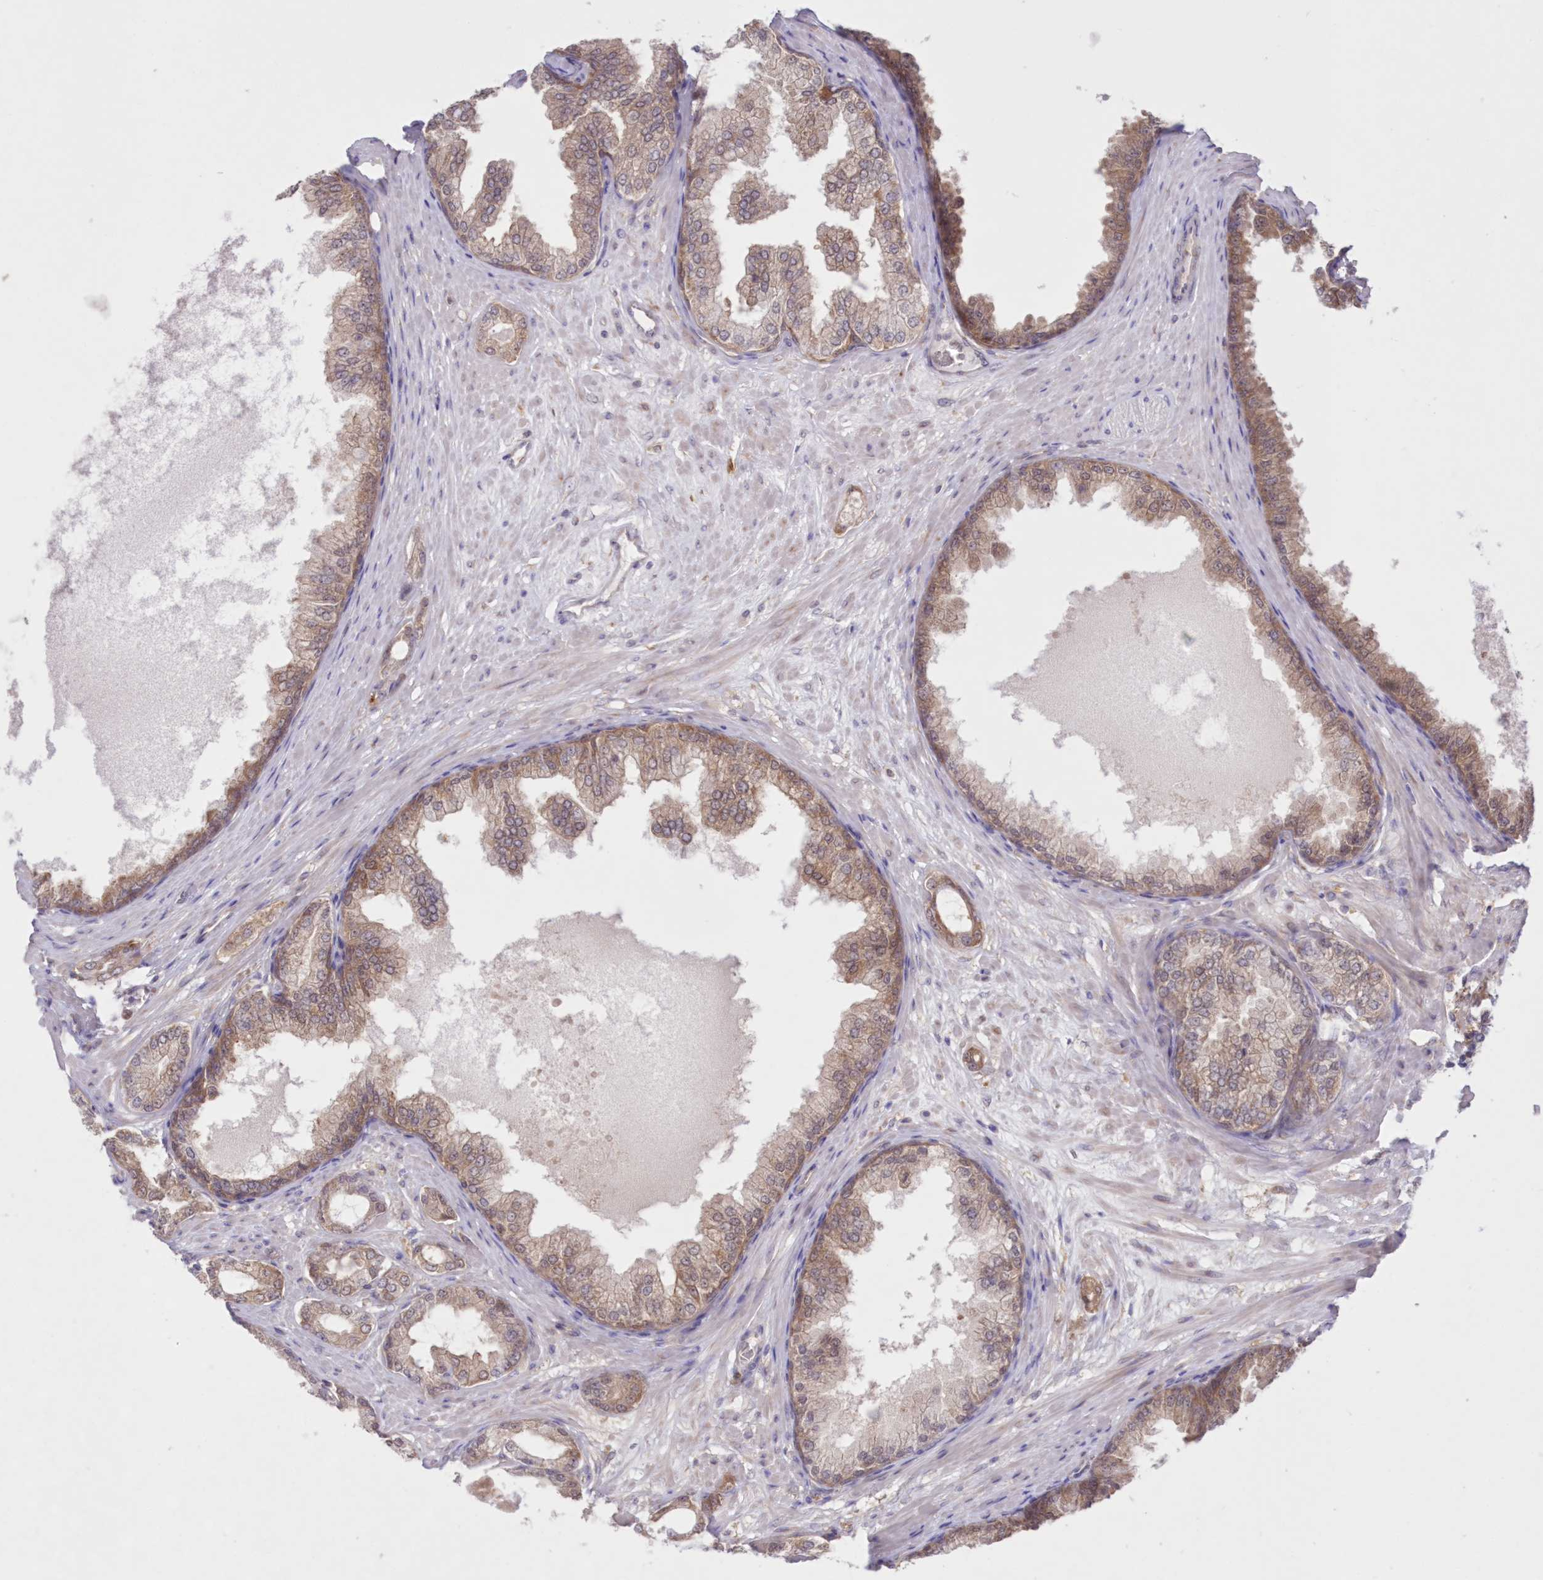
{"staining": {"intensity": "moderate", "quantity": ">75%", "location": "cytoplasmic/membranous"}, "tissue": "prostate cancer", "cell_type": "Tumor cells", "image_type": "cancer", "snomed": [{"axis": "morphology", "description": "Adenocarcinoma, Low grade"}, {"axis": "topography", "description": "Prostate"}], "caption": "Moderate cytoplasmic/membranous expression for a protein is appreciated in about >75% of tumor cells of prostate cancer (low-grade adenocarcinoma) using IHC.", "gene": "RNPEP", "patient": {"sex": "male", "age": 63}}